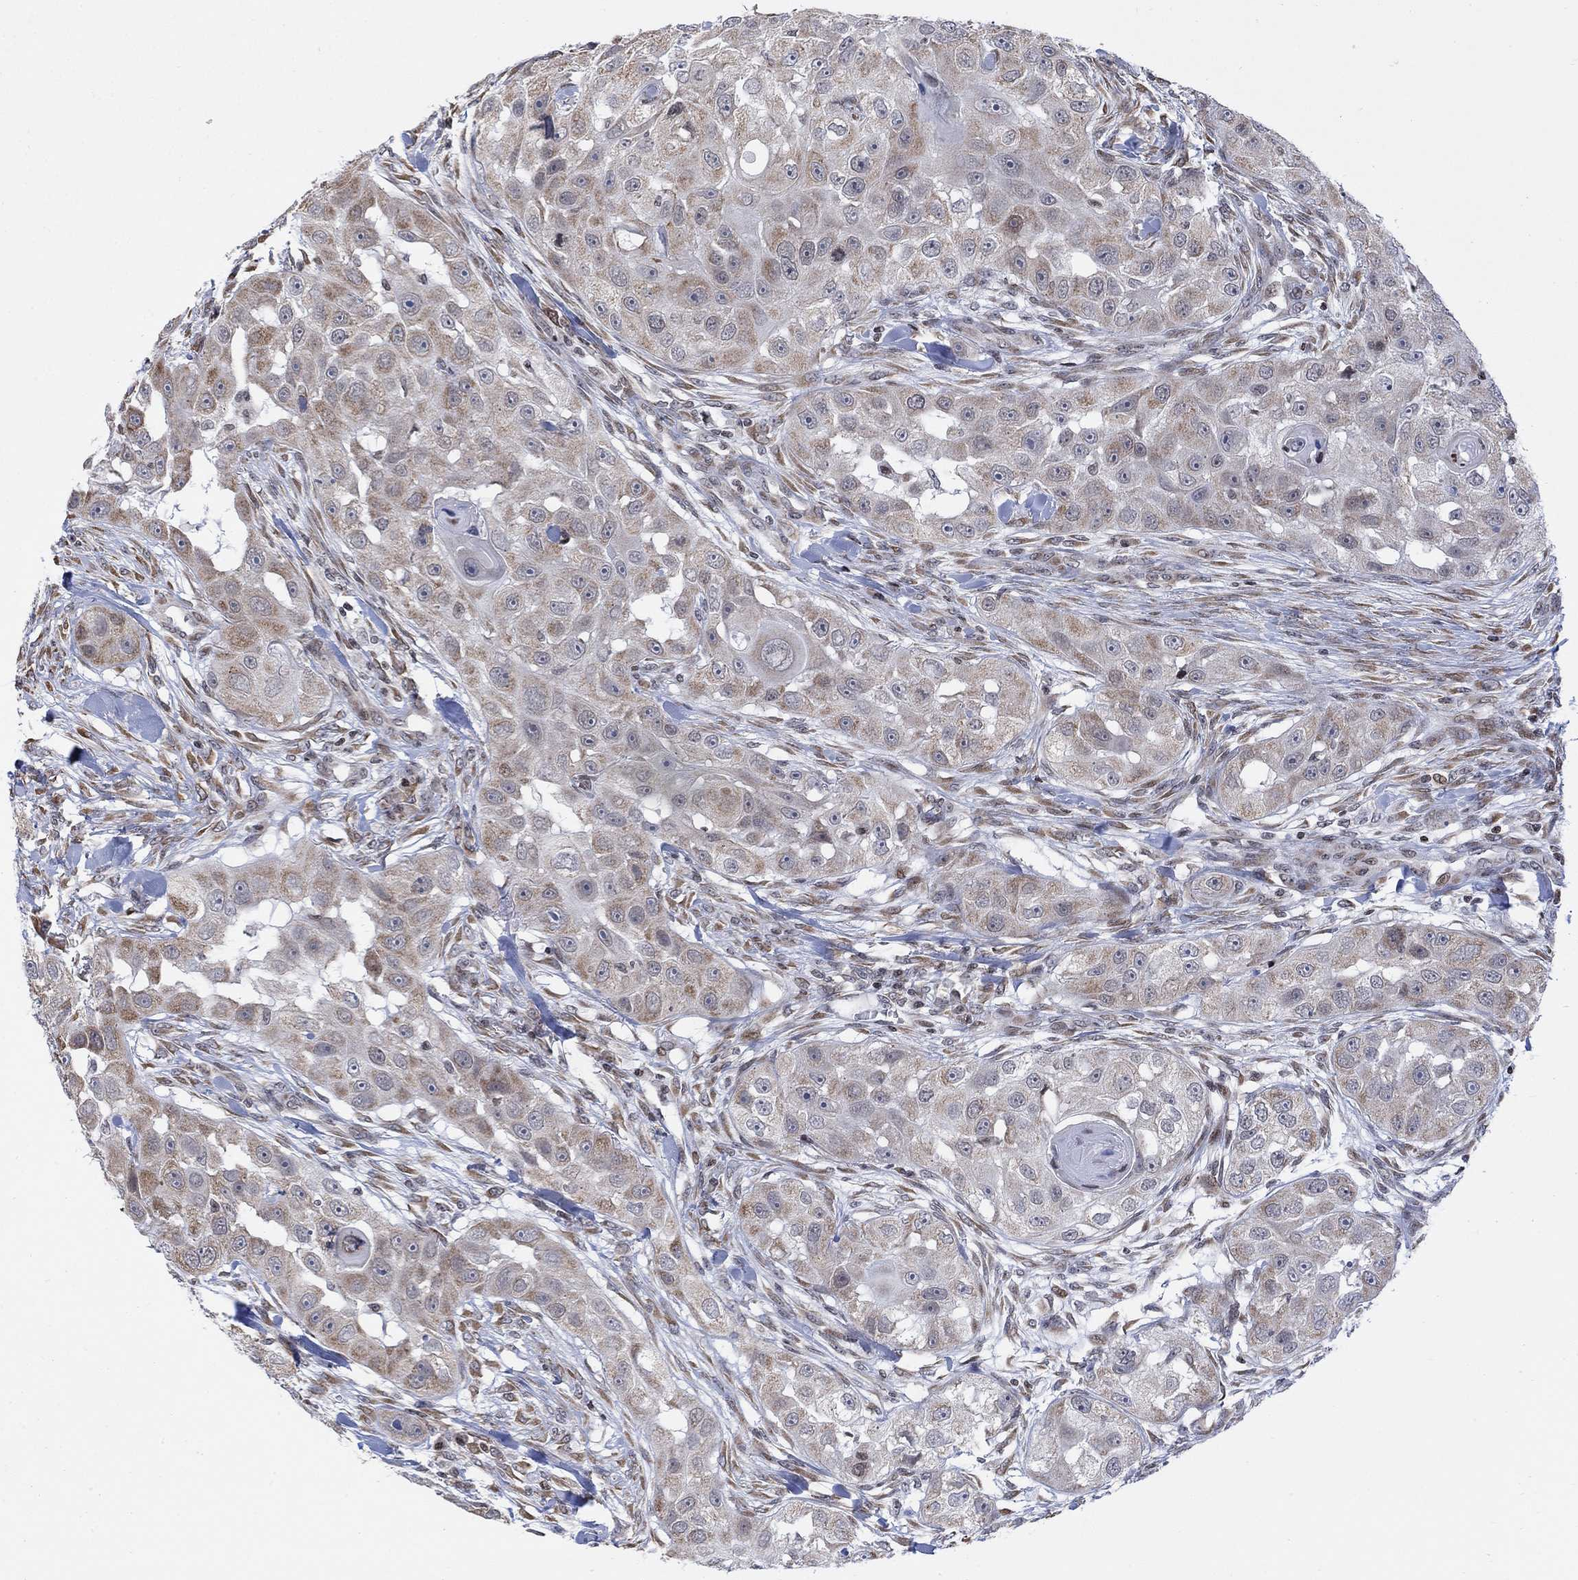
{"staining": {"intensity": "weak", "quantity": "25%-75%", "location": "cytoplasmic/membranous"}, "tissue": "head and neck cancer", "cell_type": "Tumor cells", "image_type": "cancer", "snomed": [{"axis": "morphology", "description": "Squamous cell carcinoma, NOS"}, {"axis": "topography", "description": "Head-Neck"}], "caption": "Immunohistochemical staining of human head and neck cancer reveals weak cytoplasmic/membranous protein positivity in about 25%-75% of tumor cells.", "gene": "ABHD14A", "patient": {"sex": "male", "age": 51}}